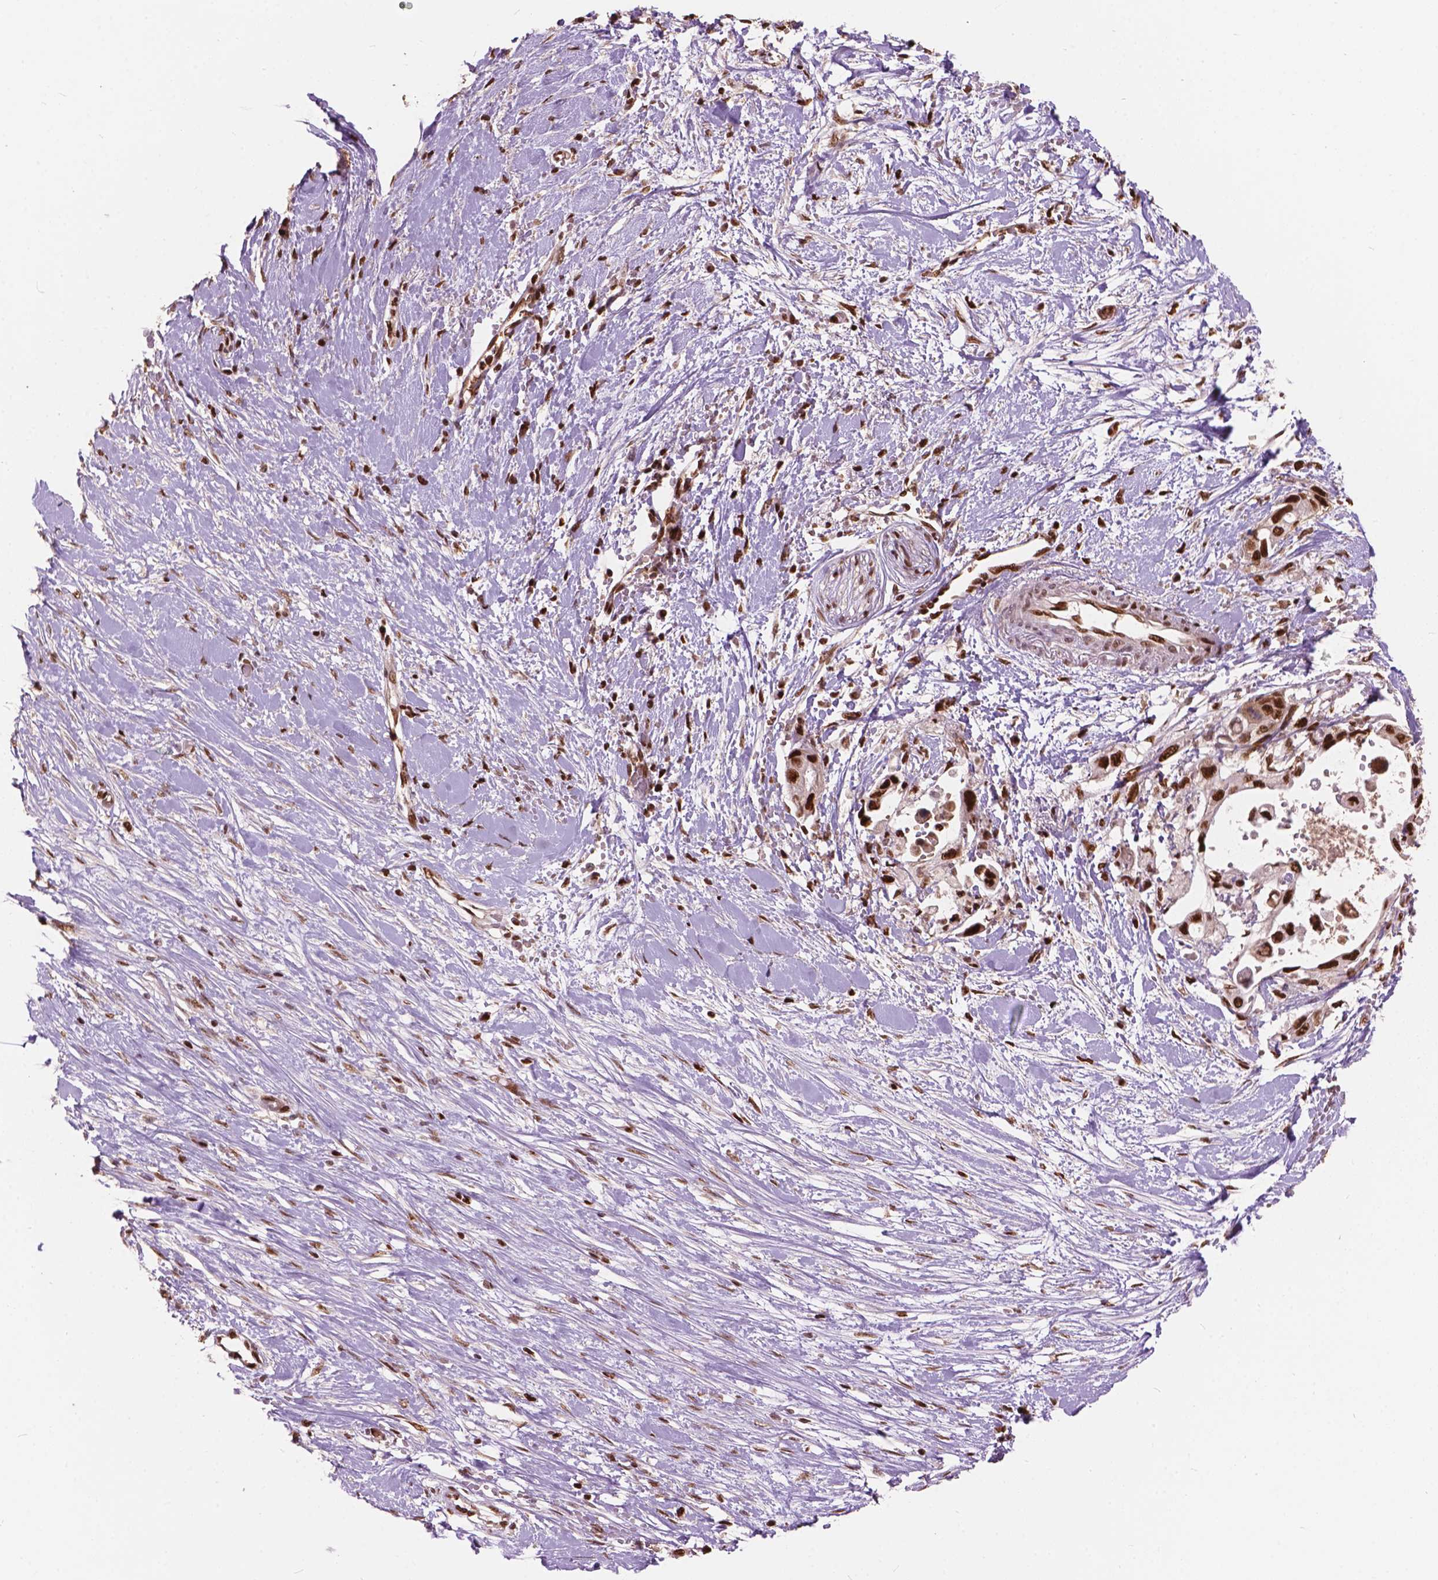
{"staining": {"intensity": "strong", "quantity": ">75%", "location": "nuclear"}, "tissue": "pancreatic cancer", "cell_type": "Tumor cells", "image_type": "cancer", "snomed": [{"axis": "morphology", "description": "Adenocarcinoma, NOS"}, {"axis": "topography", "description": "Pancreas"}], "caption": "Human adenocarcinoma (pancreatic) stained with a brown dye exhibits strong nuclear positive staining in approximately >75% of tumor cells.", "gene": "ANP32B", "patient": {"sex": "female", "age": 63}}